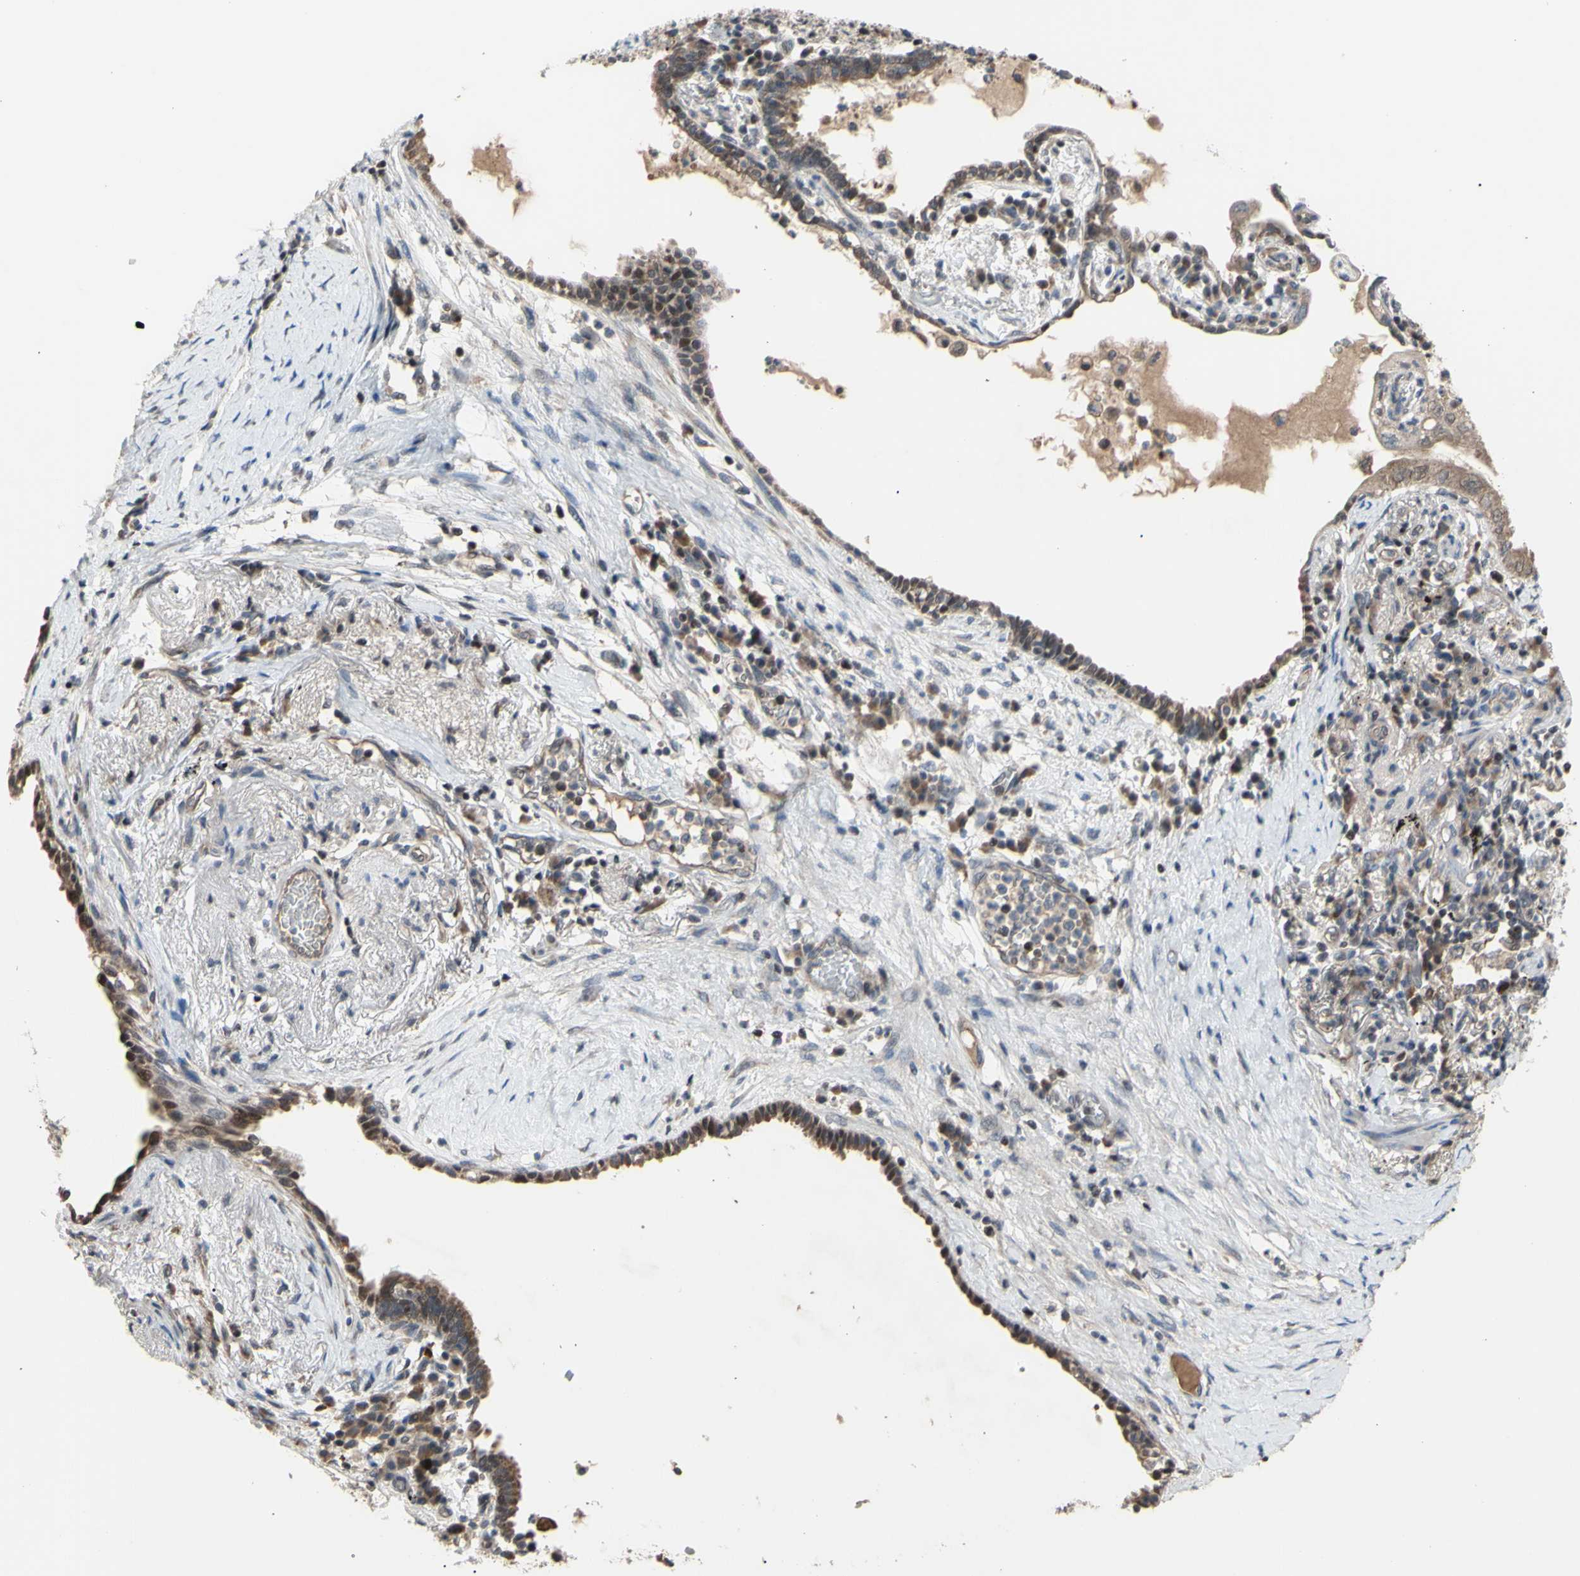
{"staining": {"intensity": "weak", "quantity": ">75%", "location": "cytoplasmic/membranous,nuclear"}, "tissue": "lung cancer", "cell_type": "Tumor cells", "image_type": "cancer", "snomed": [{"axis": "morphology", "description": "Adenocarcinoma, NOS"}, {"axis": "topography", "description": "Lung"}], "caption": "Immunohistochemistry (IHC) of human lung cancer reveals low levels of weak cytoplasmic/membranous and nuclear expression in about >75% of tumor cells.", "gene": "SP4", "patient": {"sex": "female", "age": 70}}